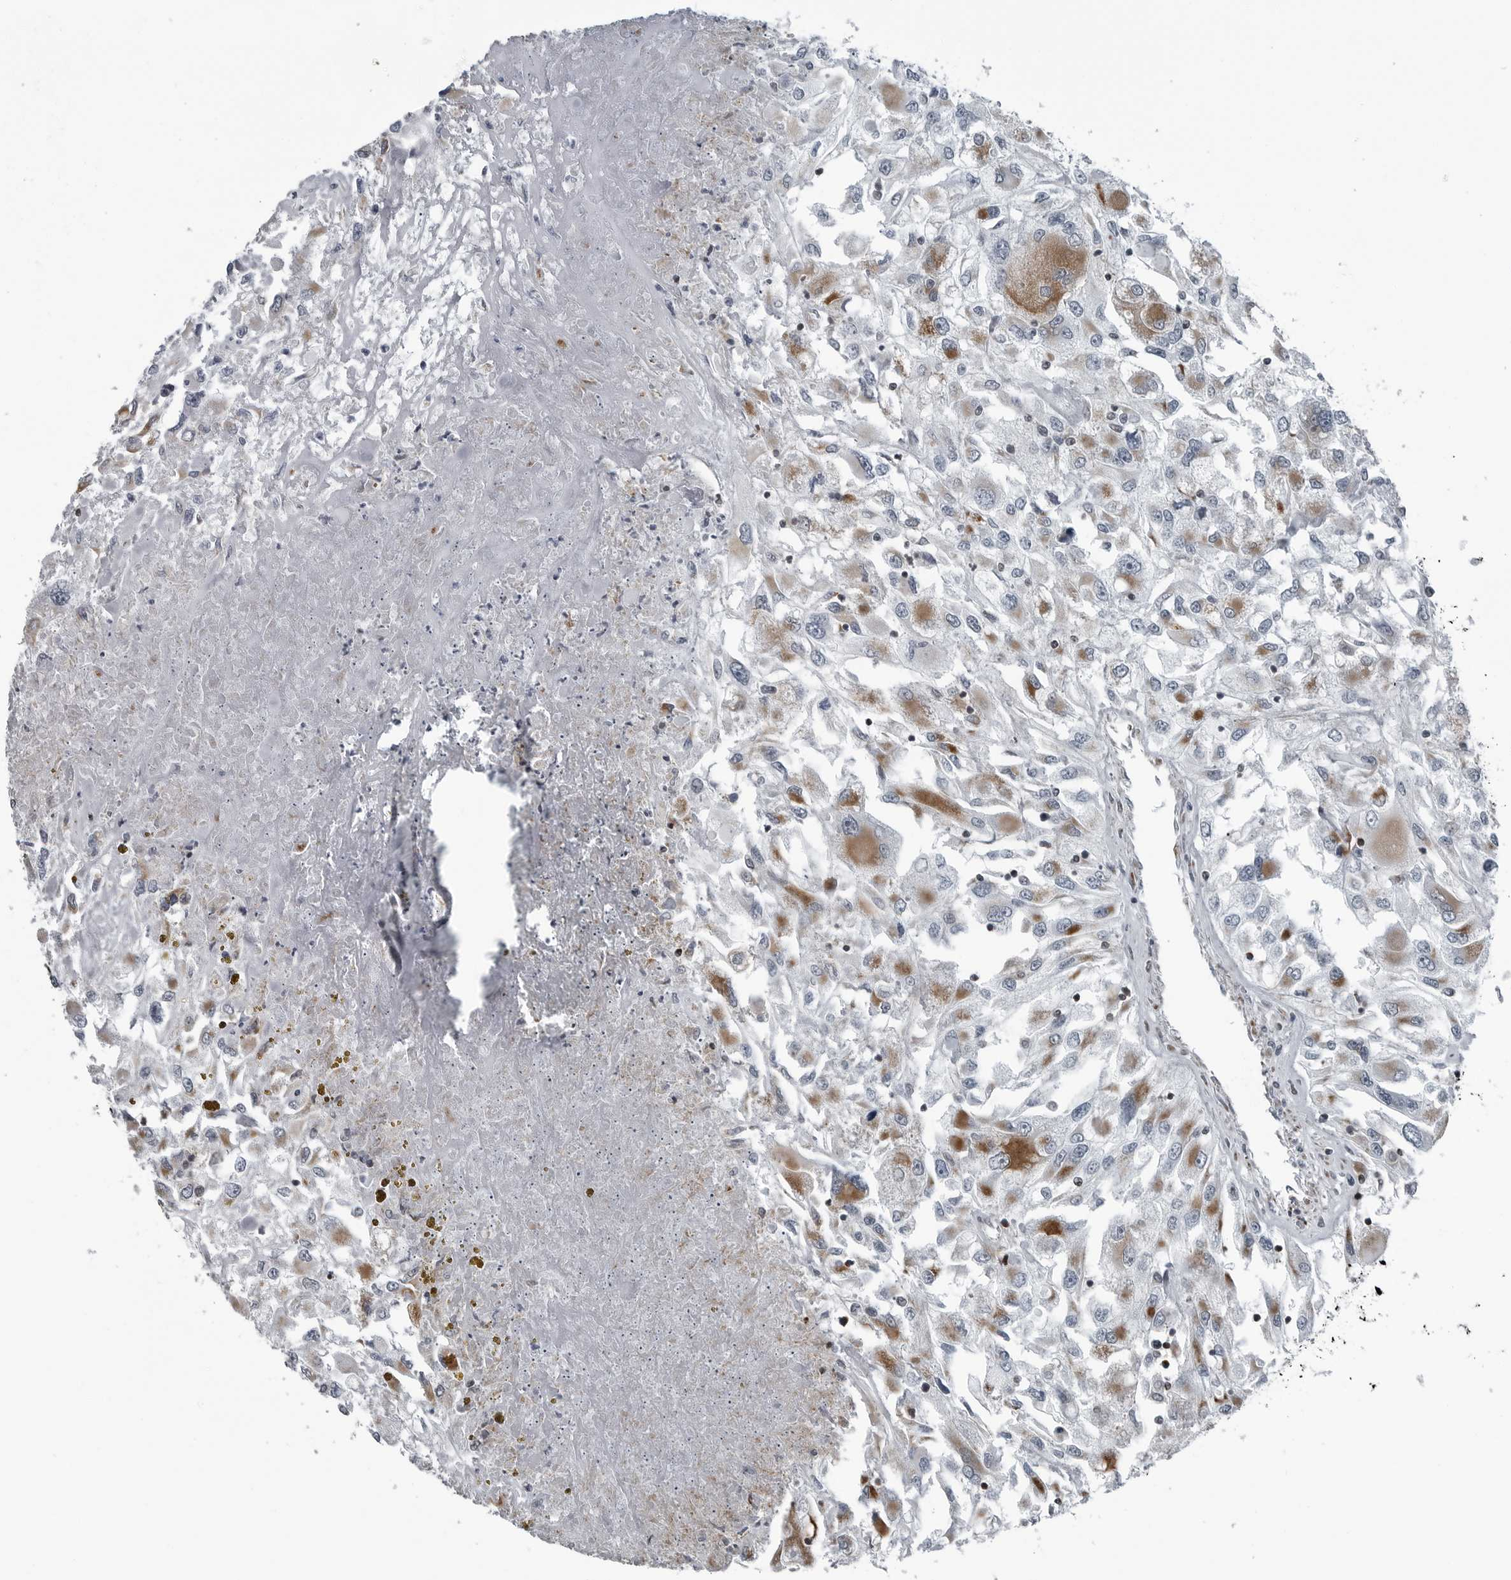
{"staining": {"intensity": "moderate", "quantity": "<25%", "location": "cytoplasmic/membranous"}, "tissue": "renal cancer", "cell_type": "Tumor cells", "image_type": "cancer", "snomed": [{"axis": "morphology", "description": "Adenocarcinoma, NOS"}, {"axis": "topography", "description": "Kidney"}], "caption": "Human renal adenocarcinoma stained for a protein (brown) shows moderate cytoplasmic/membranous positive staining in about <25% of tumor cells.", "gene": "GAK", "patient": {"sex": "female", "age": 52}}